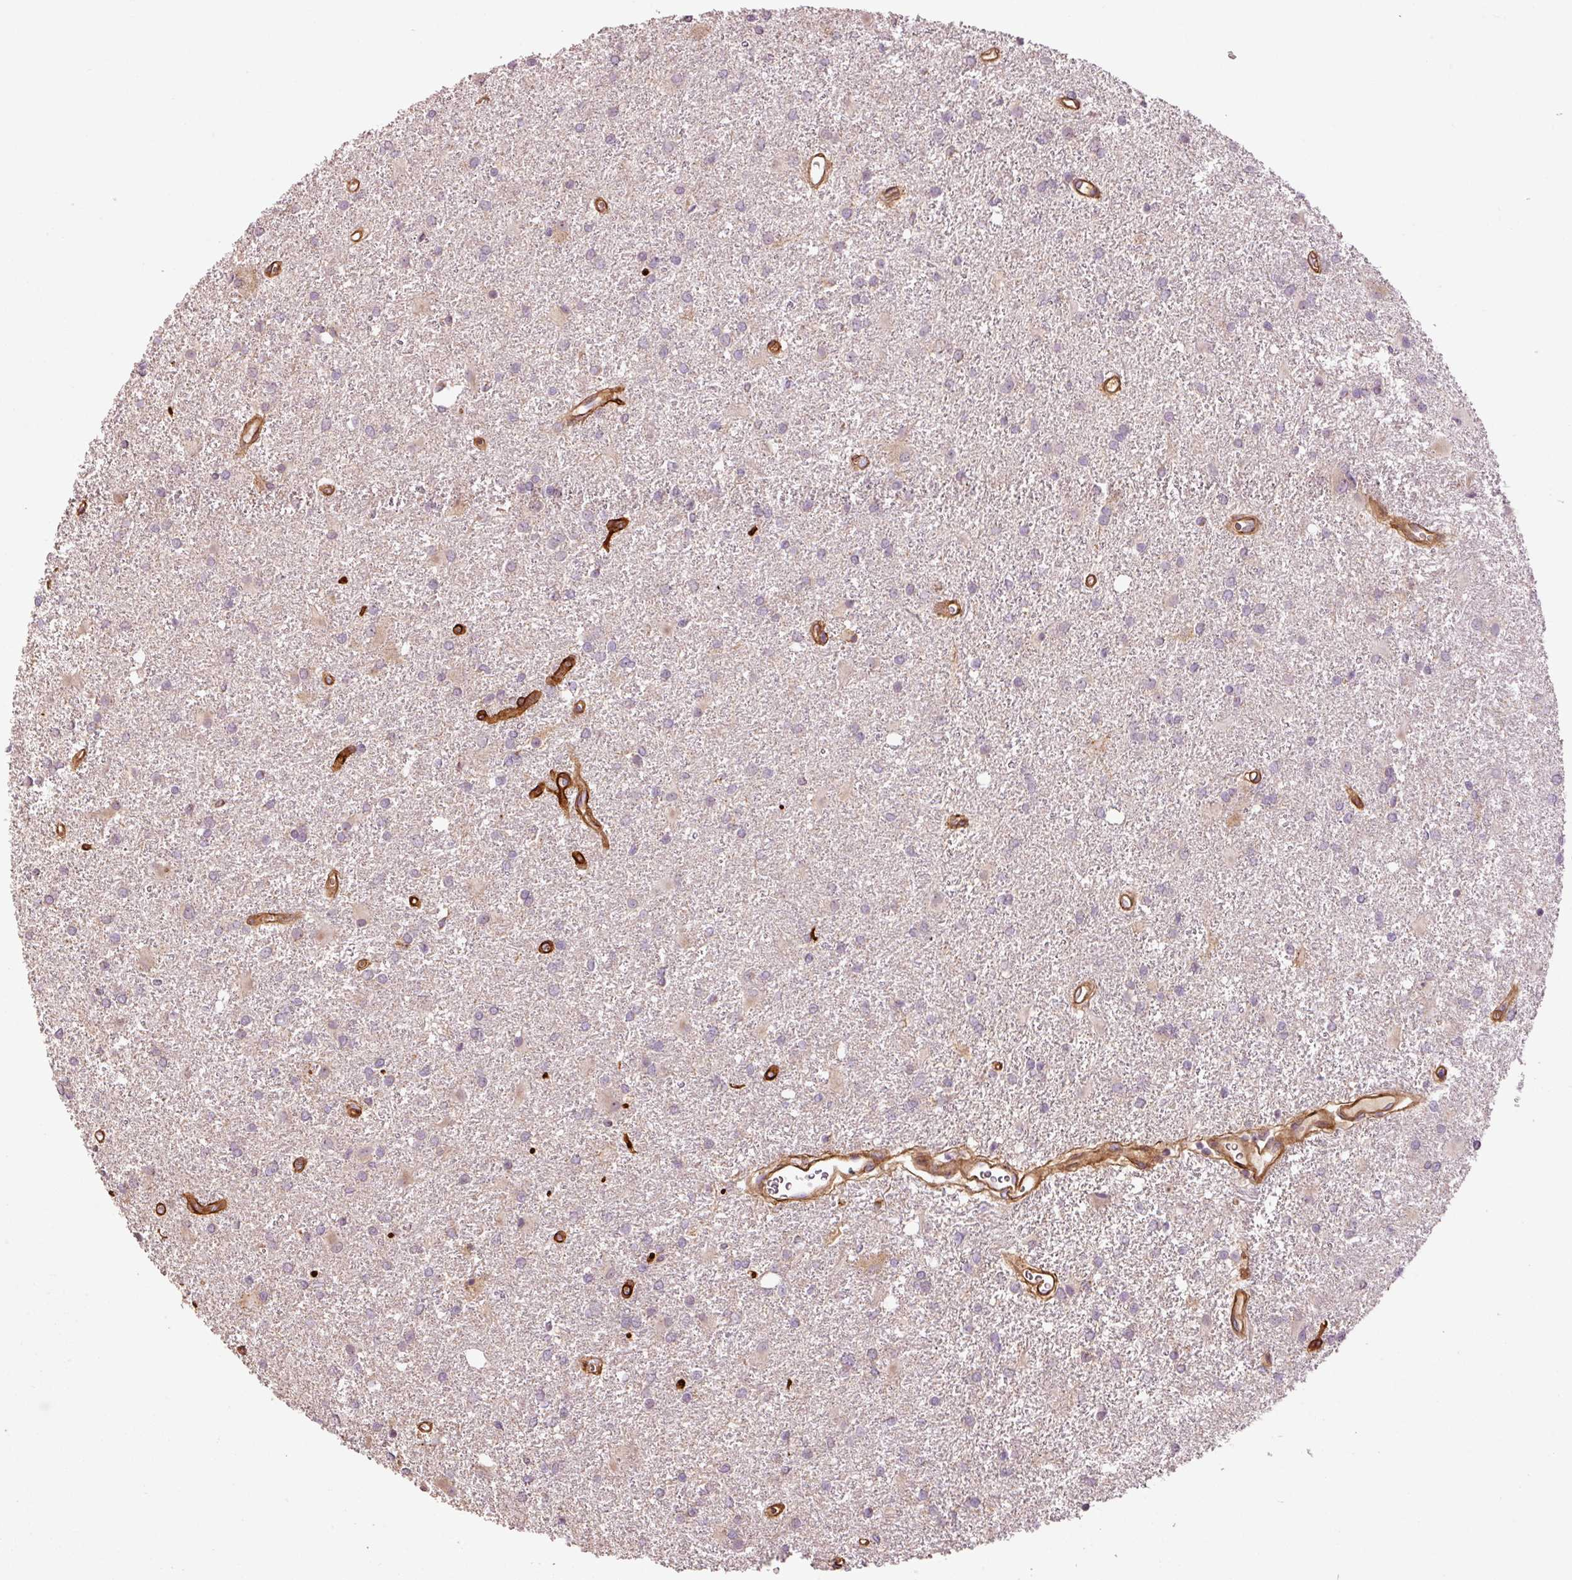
{"staining": {"intensity": "negative", "quantity": "none", "location": "none"}, "tissue": "glioma", "cell_type": "Tumor cells", "image_type": "cancer", "snomed": [{"axis": "morphology", "description": "Glioma, malignant, High grade"}, {"axis": "topography", "description": "Brain"}], "caption": "Tumor cells are negative for brown protein staining in malignant high-grade glioma.", "gene": "NID2", "patient": {"sex": "female", "age": 50}}